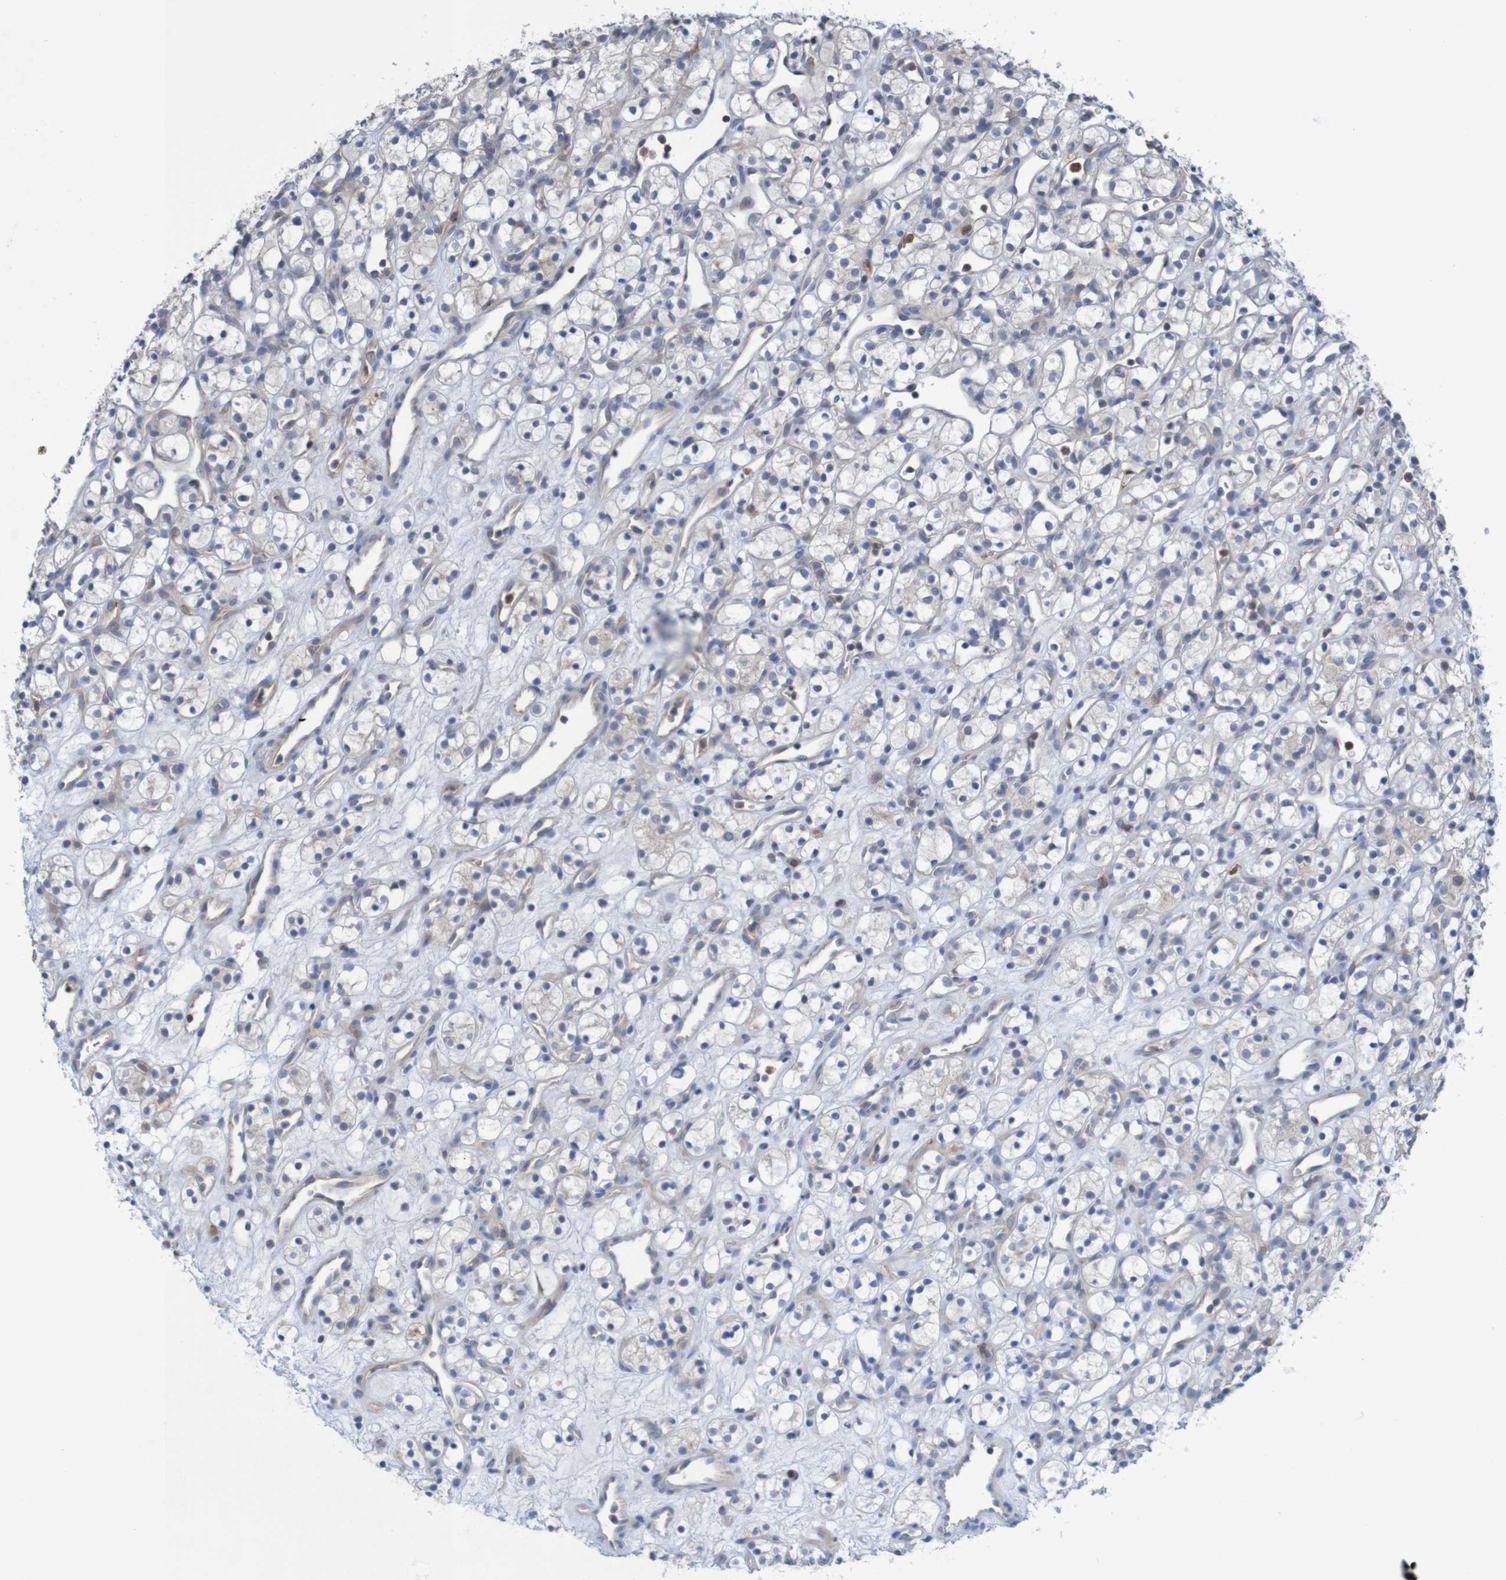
{"staining": {"intensity": "negative", "quantity": "none", "location": "none"}, "tissue": "renal cancer", "cell_type": "Tumor cells", "image_type": "cancer", "snomed": [{"axis": "morphology", "description": "Adenocarcinoma, NOS"}, {"axis": "topography", "description": "Kidney"}], "caption": "A photomicrograph of human renal cancer (adenocarcinoma) is negative for staining in tumor cells.", "gene": "NAV2", "patient": {"sex": "female", "age": 60}}